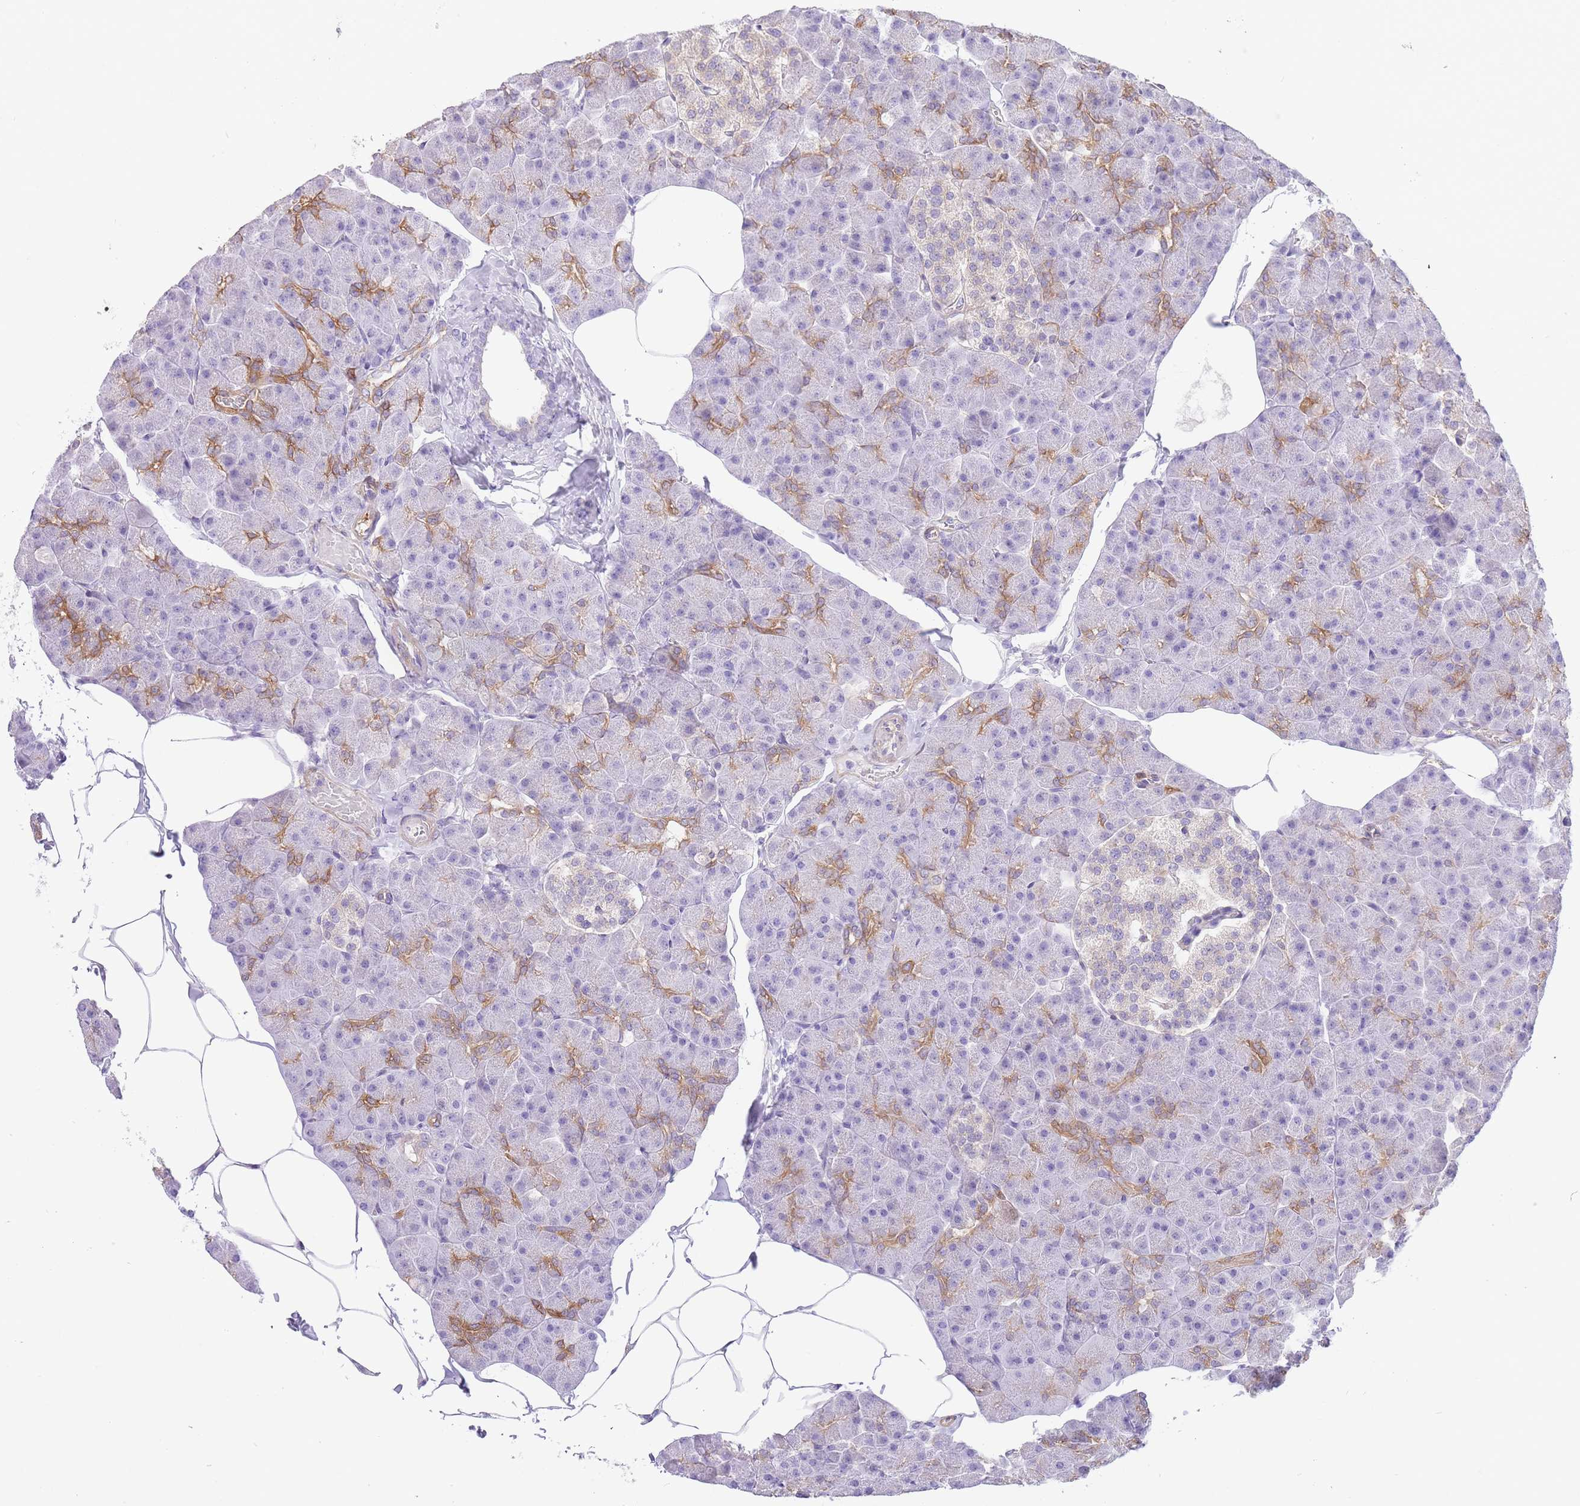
{"staining": {"intensity": "moderate", "quantity": "<25%", "location": "cytoplasmic/membranous"}, "tissue": "pancreas", "cell_type": "Exocrine glandular cells", "image_type": "normal", "snomed": [{"axis": "morphology", "description": "Normal tissue, NOS"}, {"axis": "topography", "description": "Pancreas"}], "caption": "Normal pancreas exhibits moderate cytoplasmic/membranous positivity in about <25% of exocrine glandular cells The protein is stained brown, and the nuclei are stained in blue (DAB (3,3'-diaminobenzidine) IHC with brightfield microscopy, high magnification)..", "gene": "OR11H12", "patient": {"sex": "male", "age": 35}}